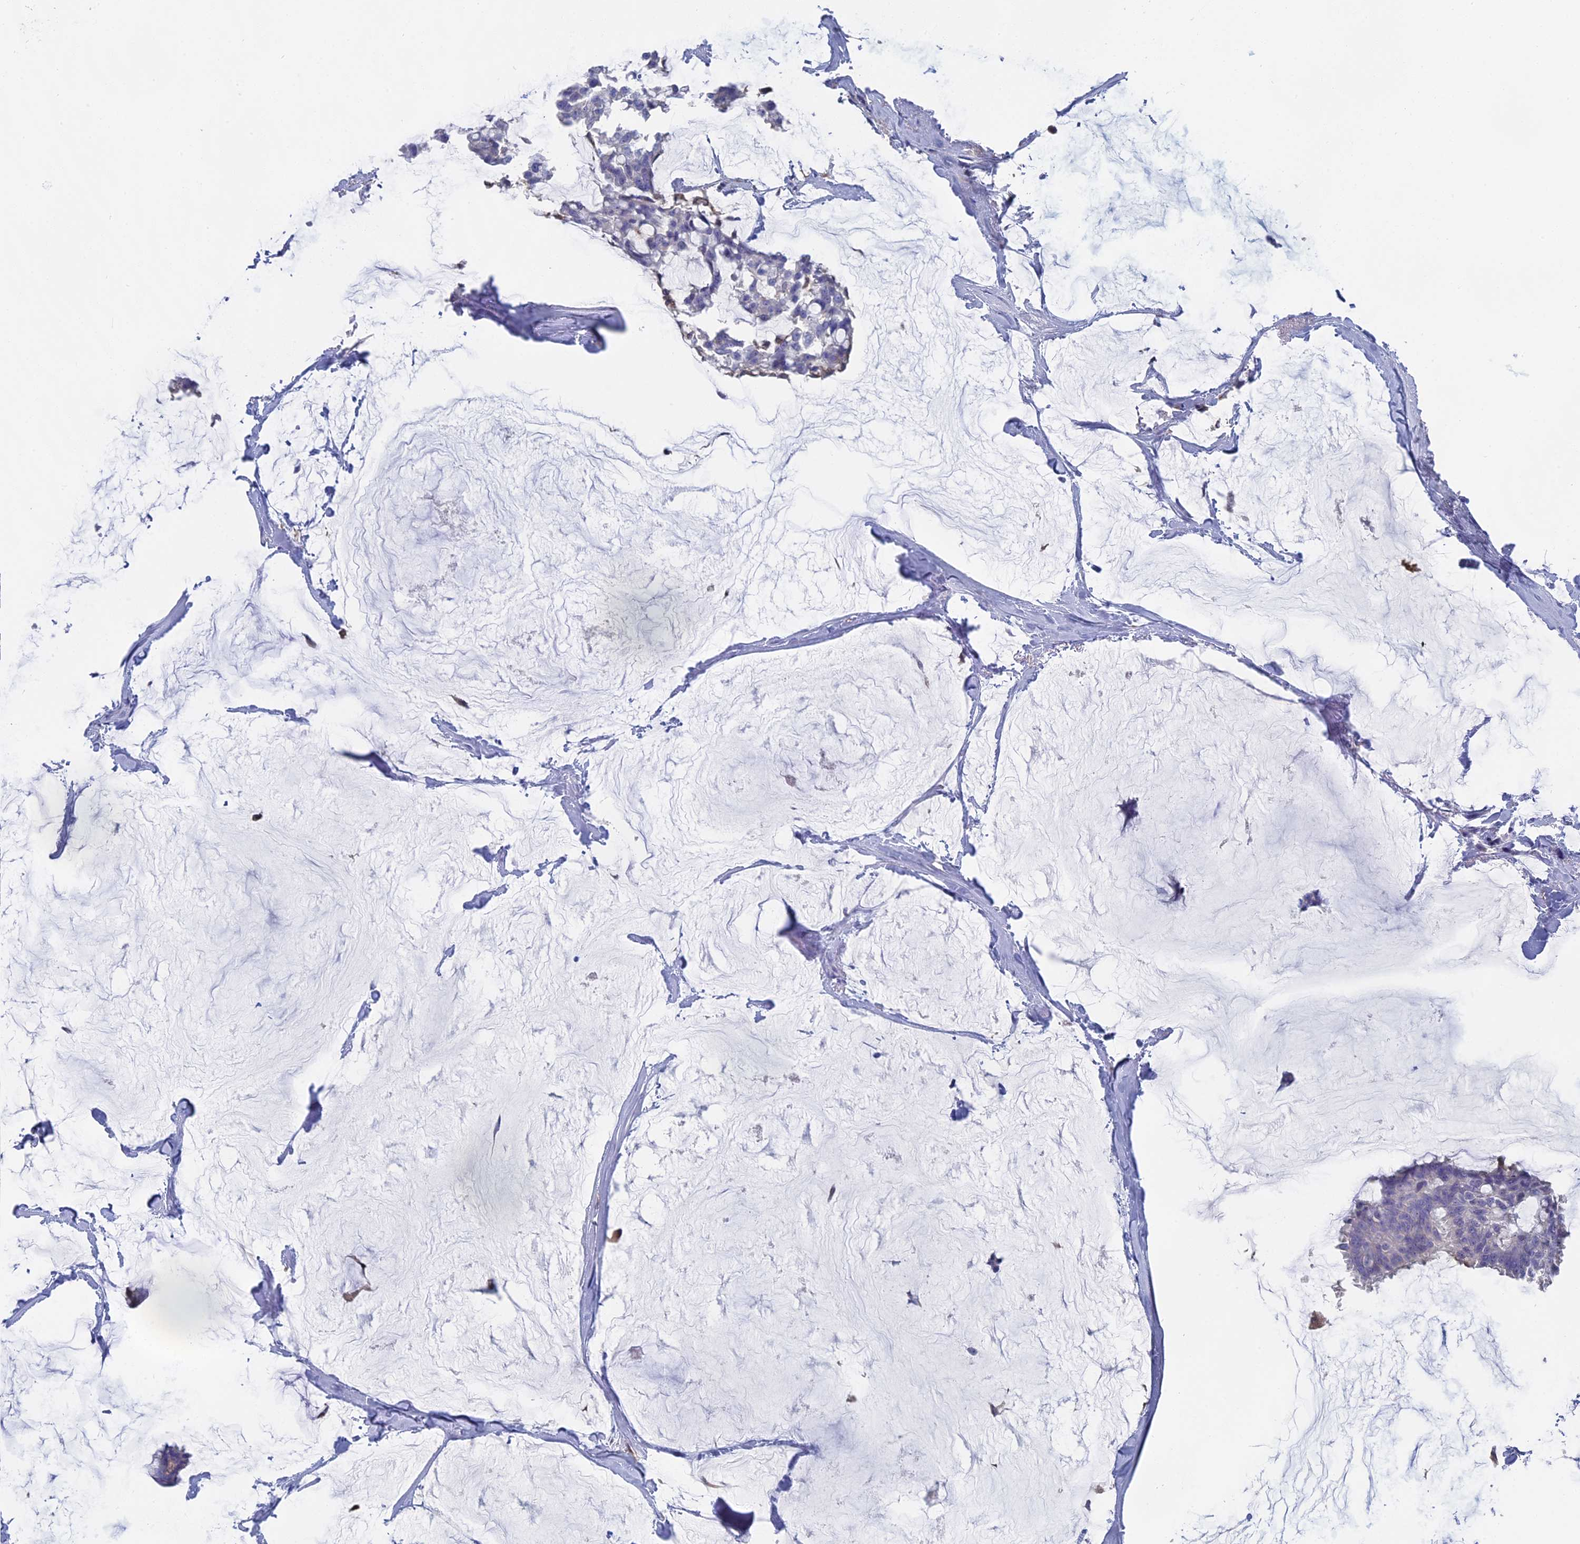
{"staining": {"intensity": "negative", "quantity": "none", "location": "none"}, "tissue": "breast cancer", "cell_type": "Tumor cells", "image_type": "cancer", "snomed": [{"axis": "morphology", "description": "Duct carcinoma"}, {"axis": "topography", "description": "Breast"}], "caption": "DAB (3,3'-diaminobenzidine) immunohistochemical staining of human breast cancer exhibits no significant positivity in tumor cells.", "gene": "NCF4", "patient": {"sex": "female", "age": 93}}